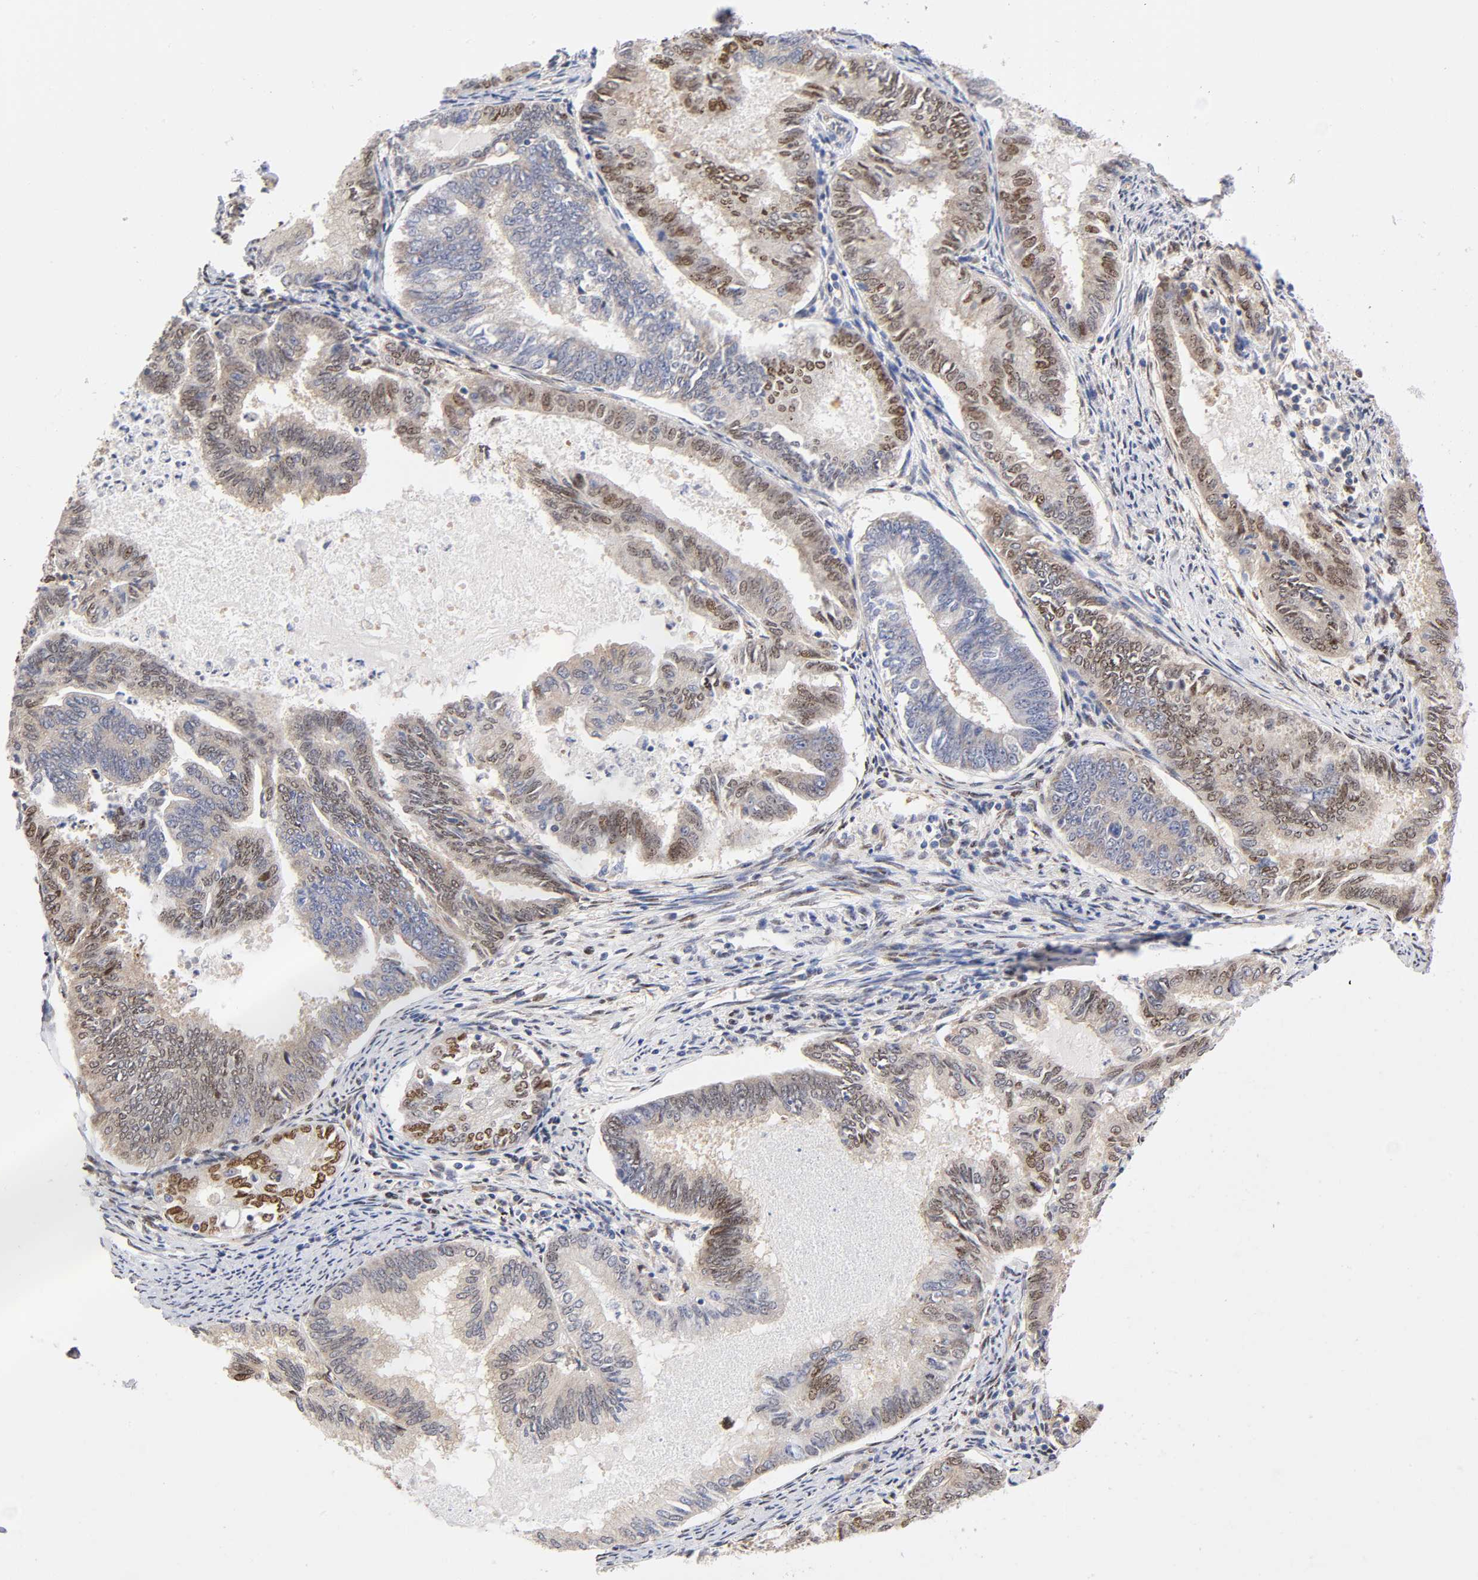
{"staining": {"intensity": "moderate", "quantity": "25%-75%", "location": "nuclear"}, "tissue": "endometrial cancer", "cell_type": "Tumor cells", "image_type": "cancer", "snomed": [{"axis": "morphology", "description": "Adenocarcinoma, NOS"}, {"axis": "topography", "description": "Endometrium"}], "caption": "Endometrial adenocarcinoma was stained to show a protein in brown. There is medium levels of moderate nuclear positivity in about 25%-75% of tumor cells. (brown staining indicates protein expression, while blue staining denotes nuclei).", "gene": "PAFAH1B1", "patient": {"sex": "female", "age": 86}}